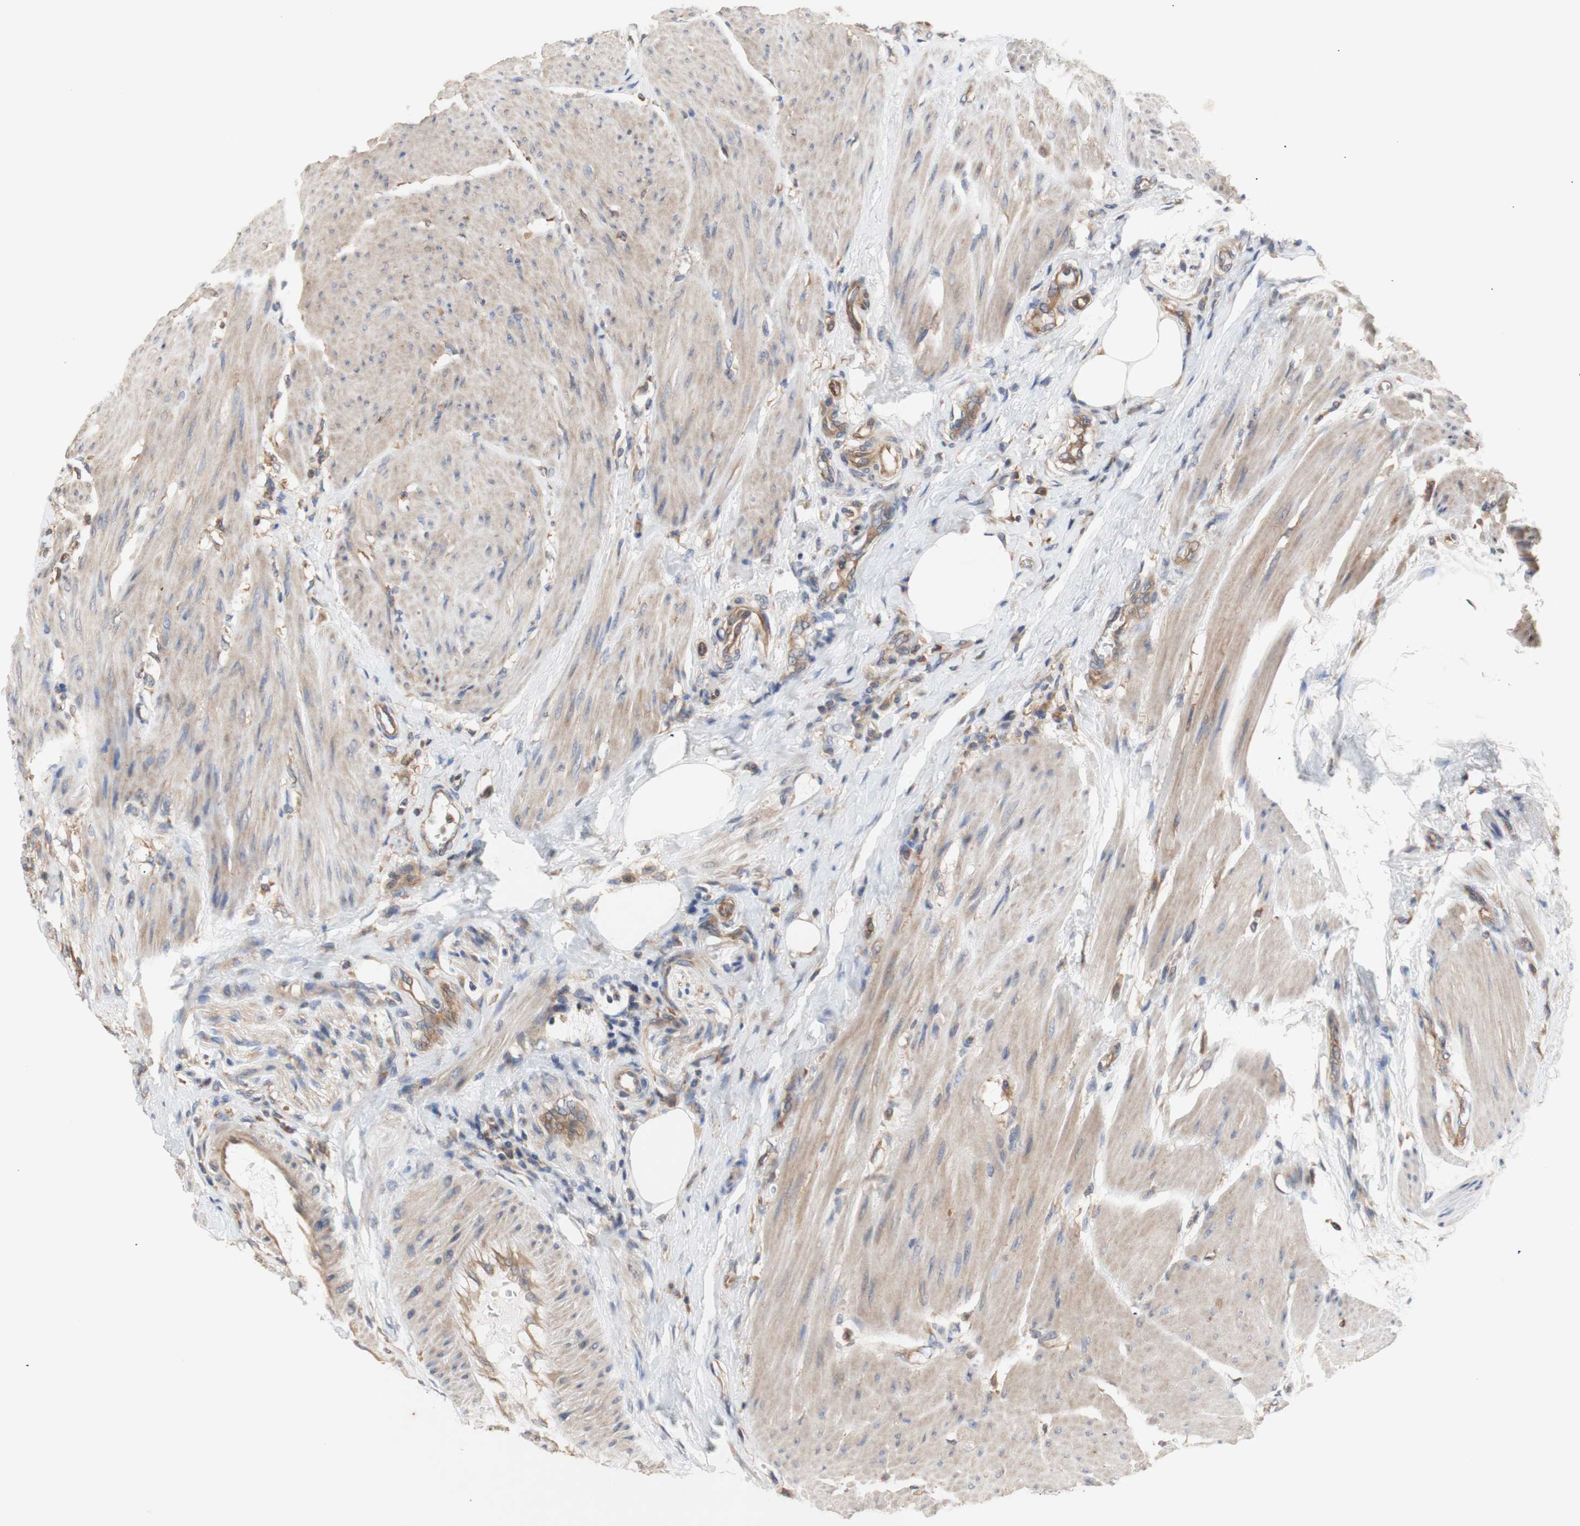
{"staining": {"intensity": "moderate", "quantity": ">75%", "location": "cytoplasmic/membranous"}, "tissue": "urothelial cancer", "cell_type": "Tumor cells", "image_type": "cancer", "snomed": [{"axis": "morphology", "description": "Urothelial carcinoma, High grade"}, {"axis": "topography", "description": "Urinary bladder"}], "caption": "DAB (3,3'-diaminobenzidine) immunohistochemical staining of high-grade urothelial carcinoma displays moderate cytoplasmic/membranous protein staining in approximately >75% of tumor cells.", "gene": "IKBKG", "patient": {"sex": "male", "age": 35}}